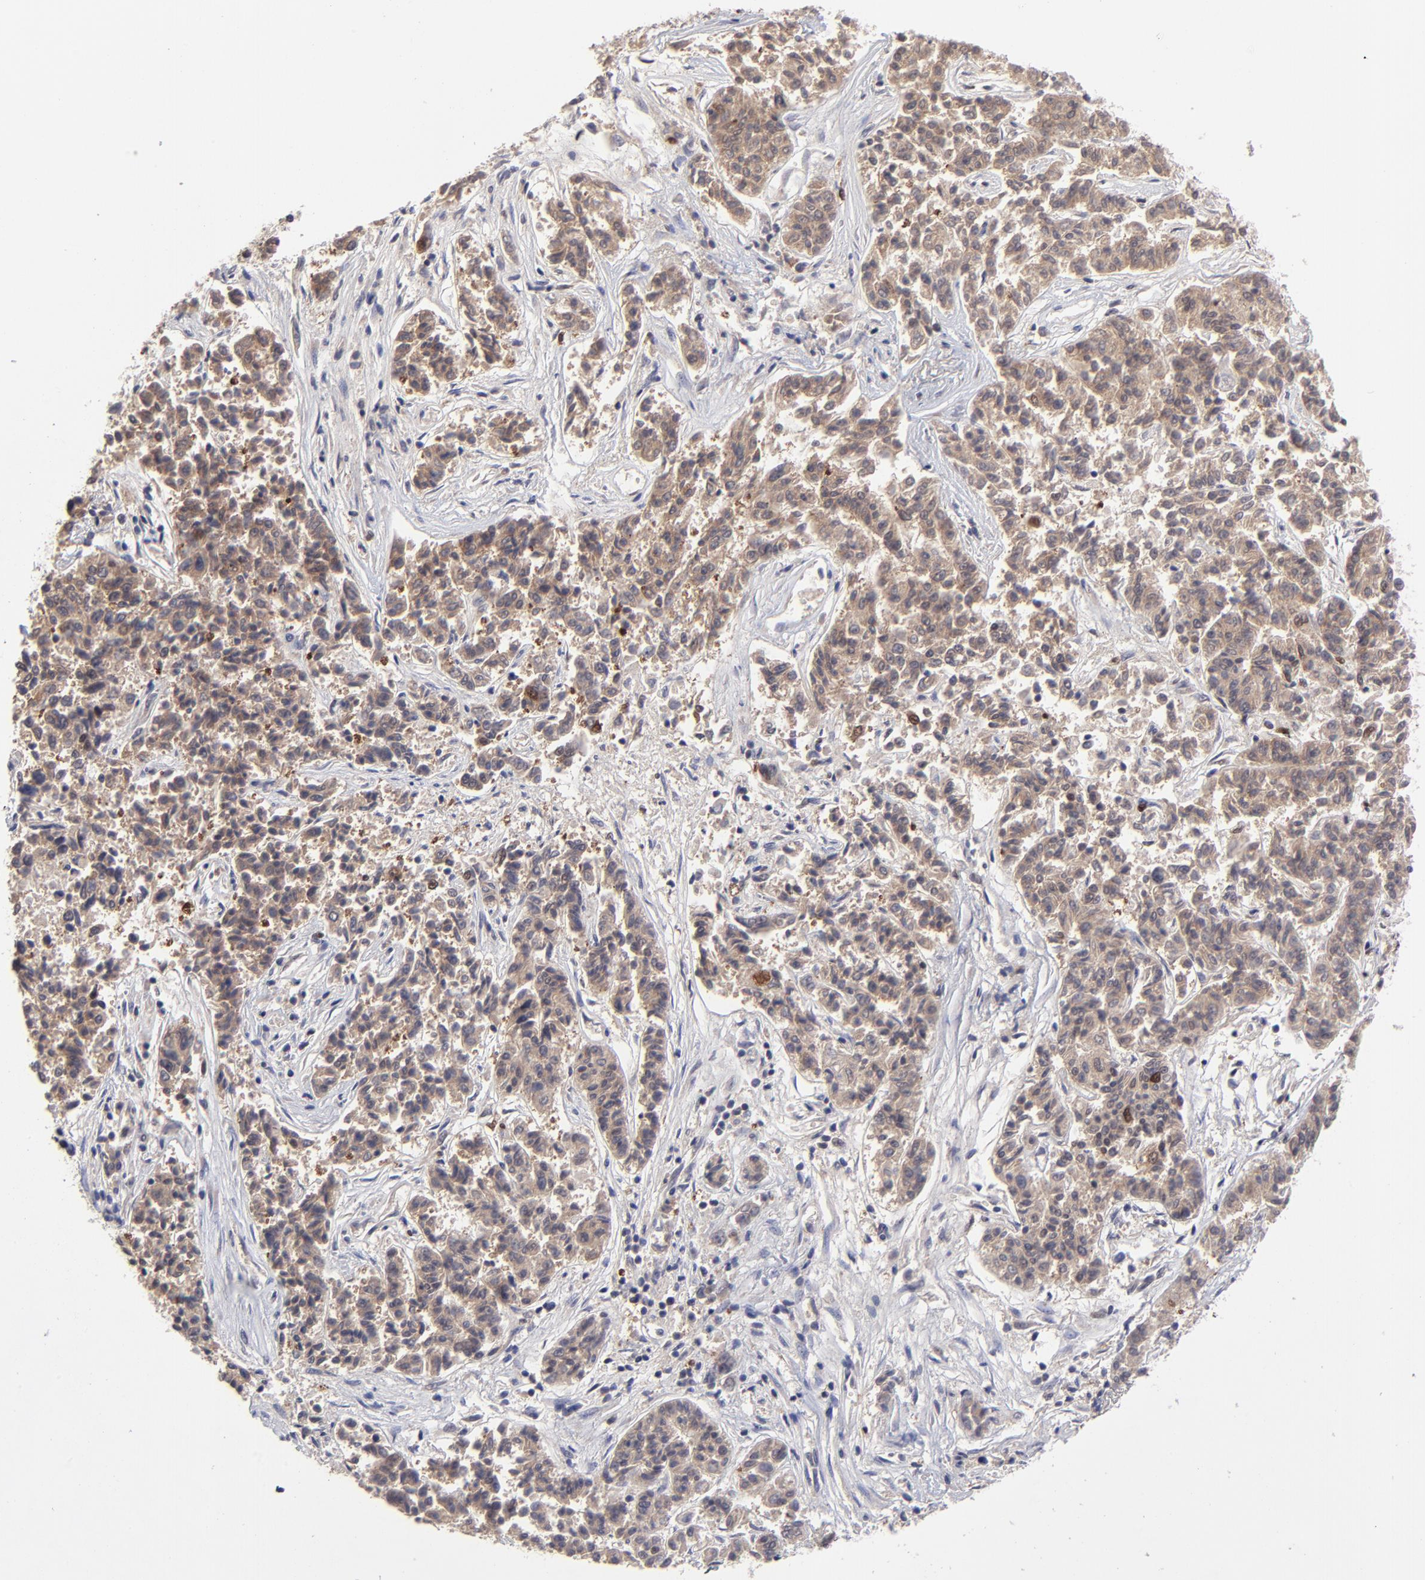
{"staining": {"intensity": "weak", "quantity": ">75%", "location": "cytoplasmic/membranous"}, "tissue": "lung cancer", "cell_type": "Tumor cells", "image_type": "cancer", "snomed": [{"axis": "morphology", "description": "Adenocarcinoma, NOS"}, {"axis": "topography", "description": "Lung"}], "caption": "A histopathology image of human adenocarcinoma (lung) stained for a protein reveals weak cytoplasmic/membranous brown staining in tumor cells.", "gene": "ZNF419", "patient": {"sex": "male", "age": 84}}